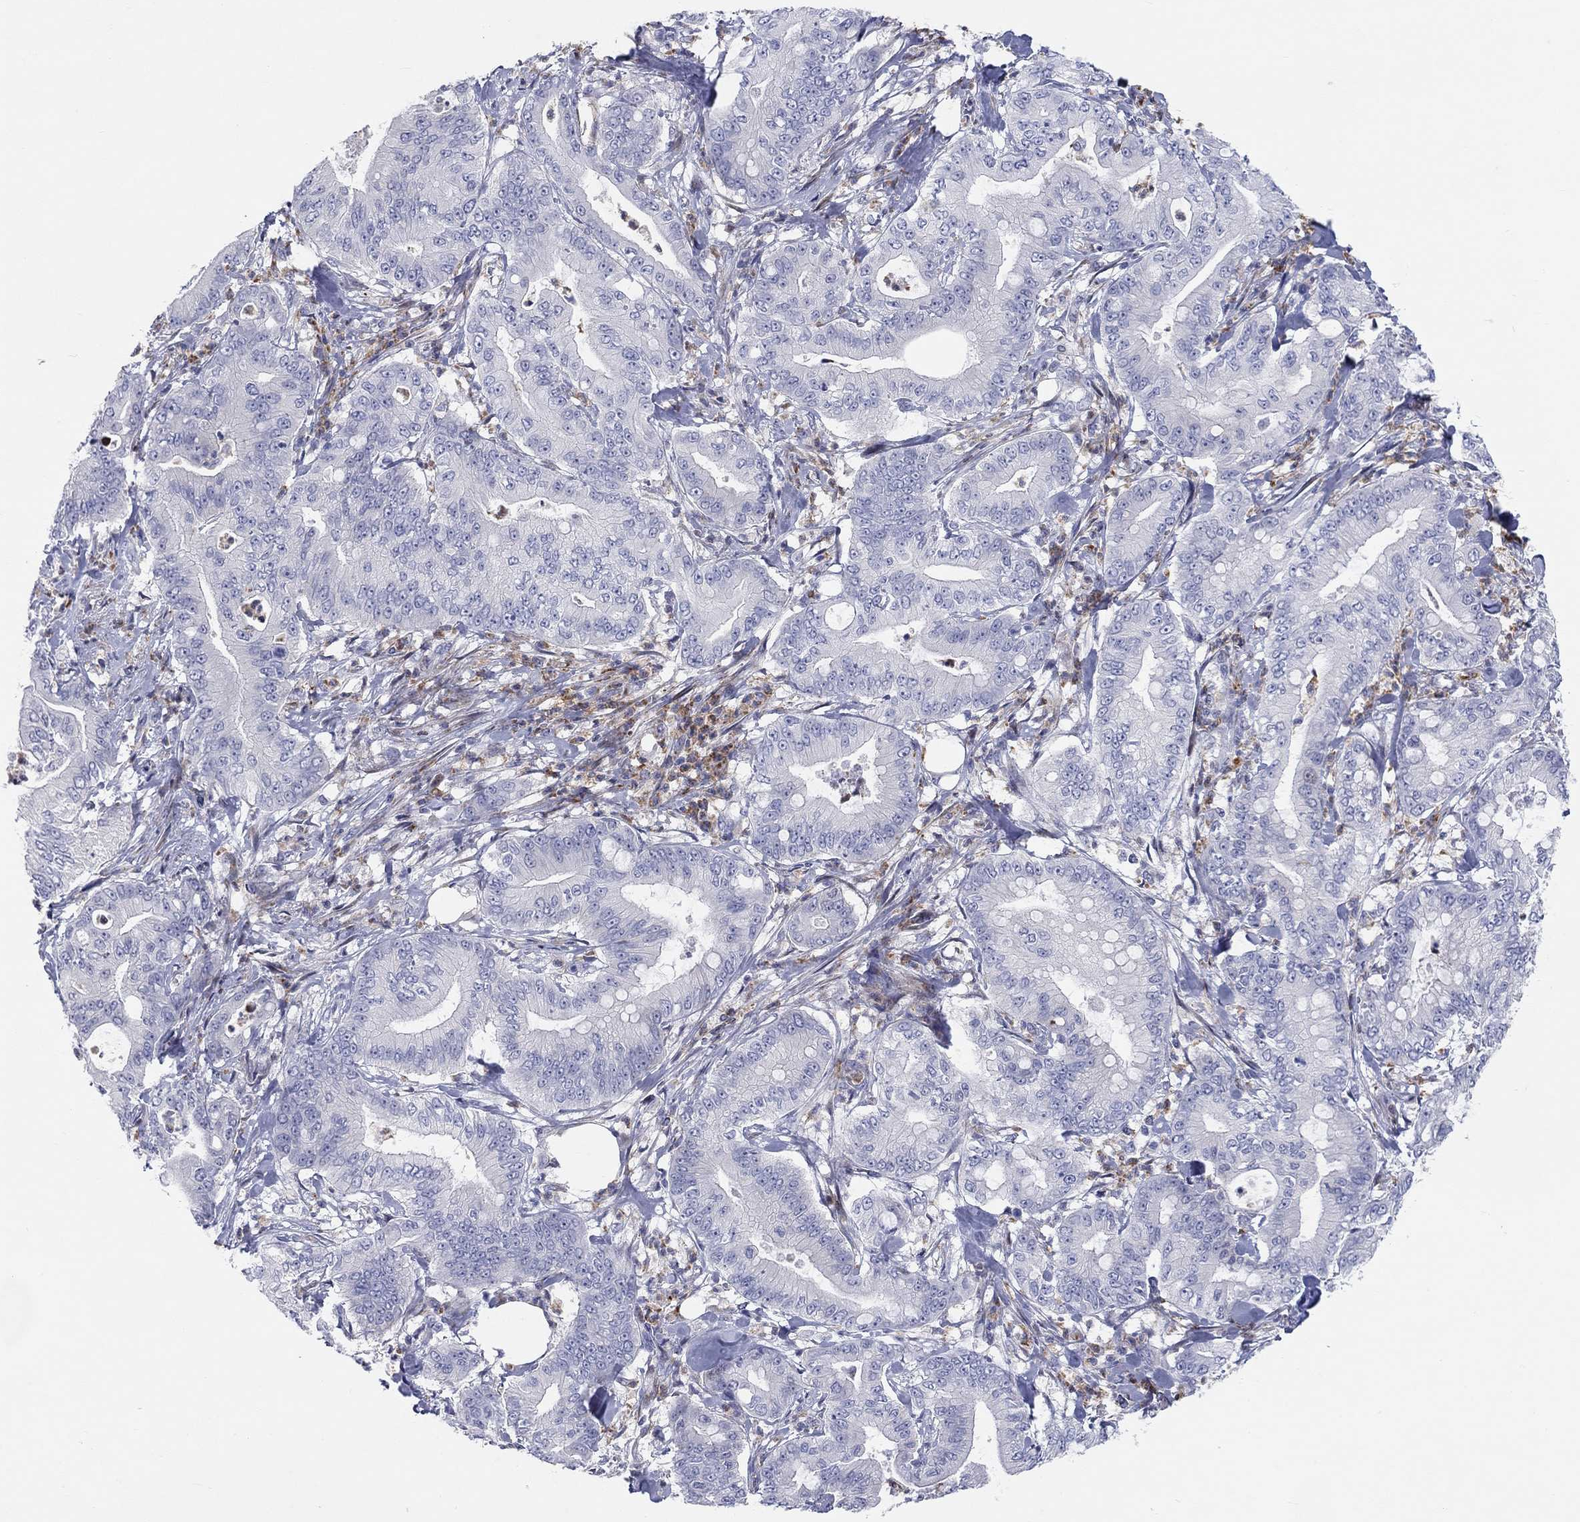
{"staining": {"intensity": "negative", "quantity": "none", "location": "none"}, "tissue": "pancreatic cancer", "cell_type": "Tumor cells", "image_type": "cancer", "snomed": [{"axis": "morphology", "description": "Adenocarcinoma, NOS"}, {"axis": "topography", "description": "Pancreas"}], "caption": "Immunohistochemical staining of pancreatic adenocarcinoma demonstrates no significant positivity in tumor cells.", "gene": "ARHGAP36", "patient": {"sex": "male", "age": 71}}